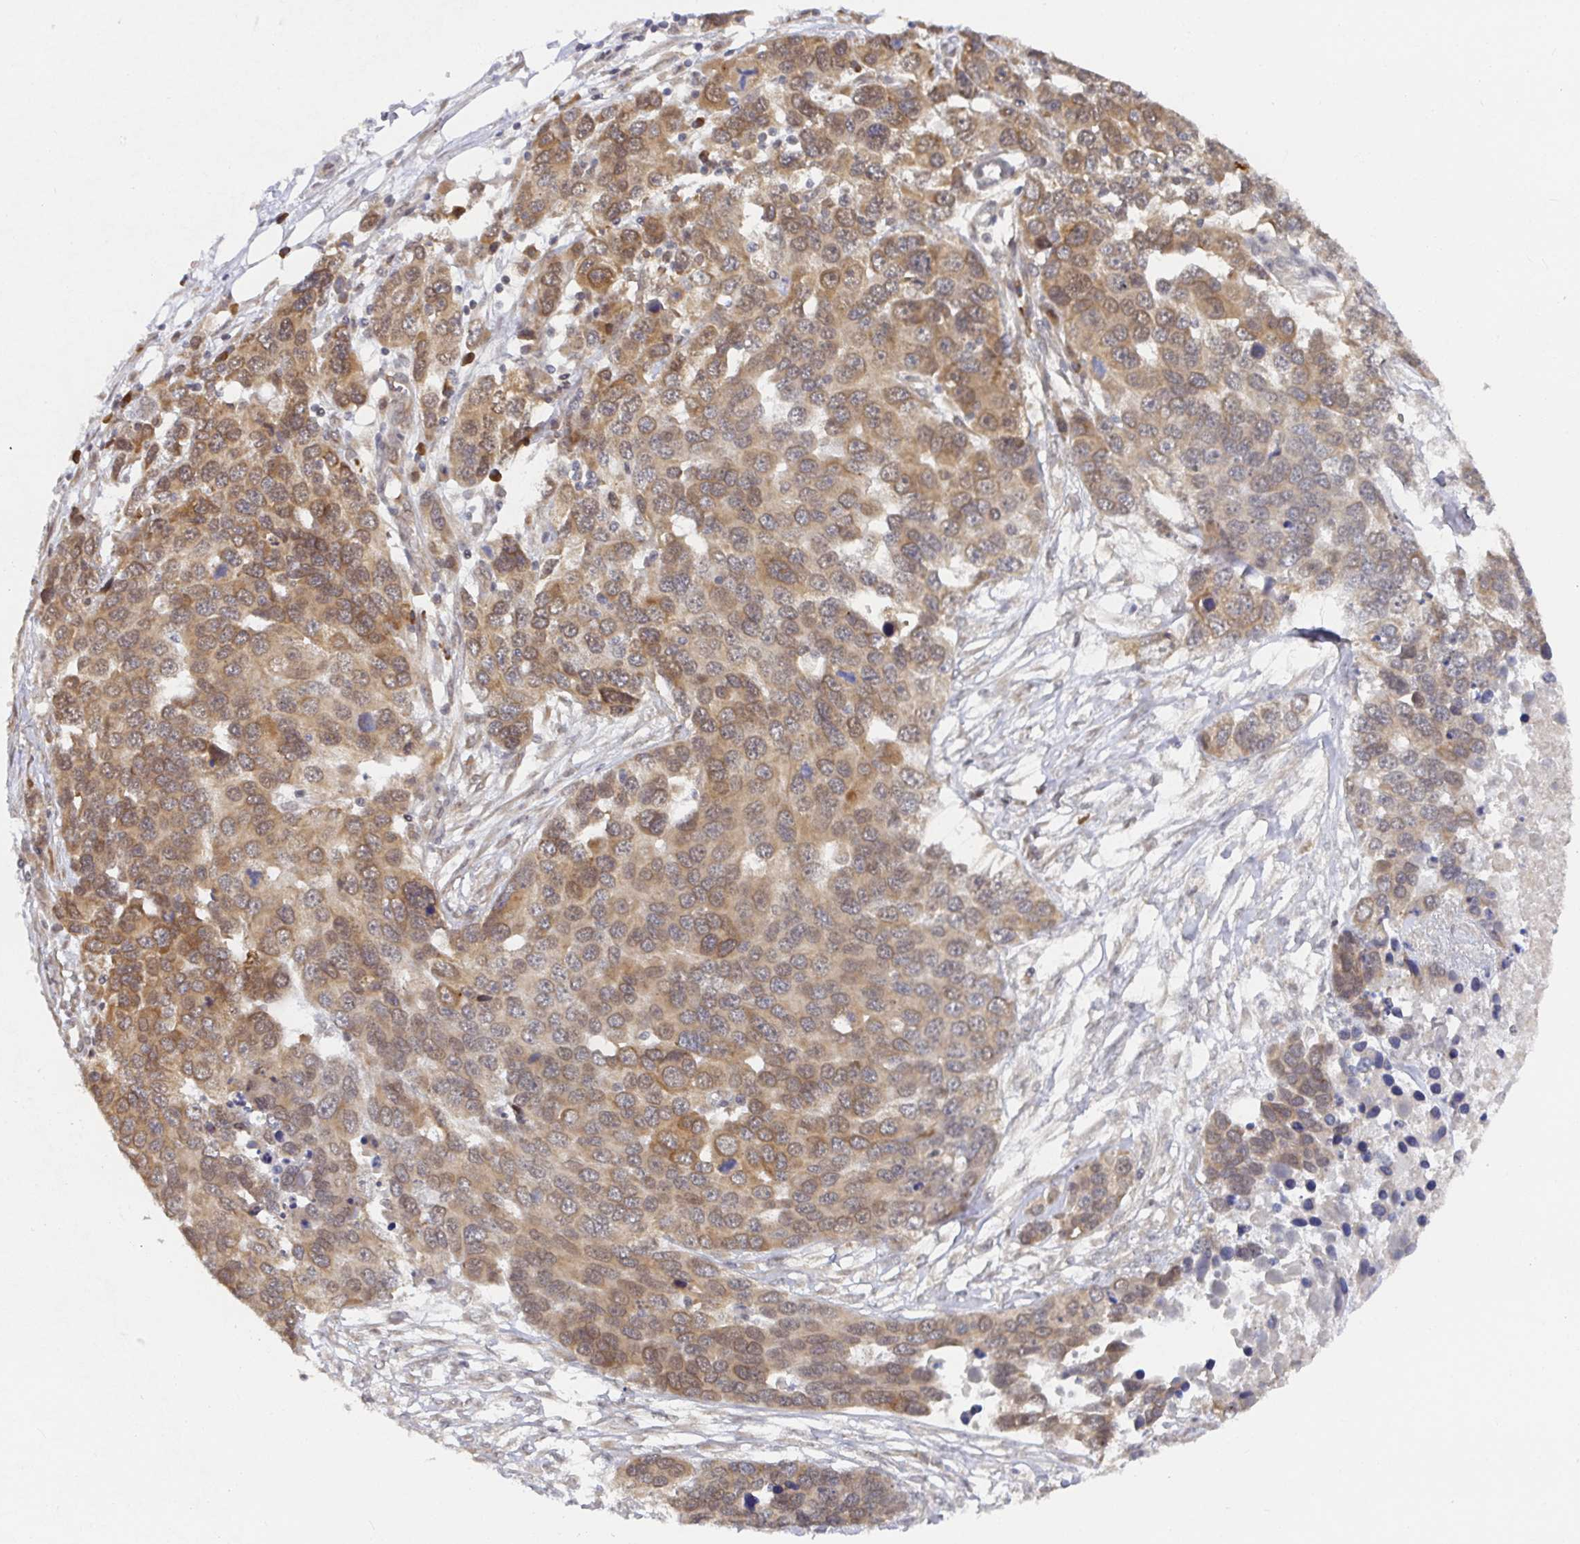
{"staining": {"intensity": "moderate", "quantity": ">75%", "location": "cytoplasmic/membranous"}, "tissue": "ovarian cancer", "cell_type": "Tumor cells", "image_type": "cancer", "snomed": [{"axis": "morphology", "description": "Cystadenocarcinoma, serous, NOS"}, {"axis": "topography", "description": "Ovary"}], "caption": "Protein expression analysis of human ovarian cancer reveals moderate cytoplasmic/membranous positivity in about >75% of tumor cells.", "gene": "ALG1", "patient": {"sex": "female", "age": 76}}